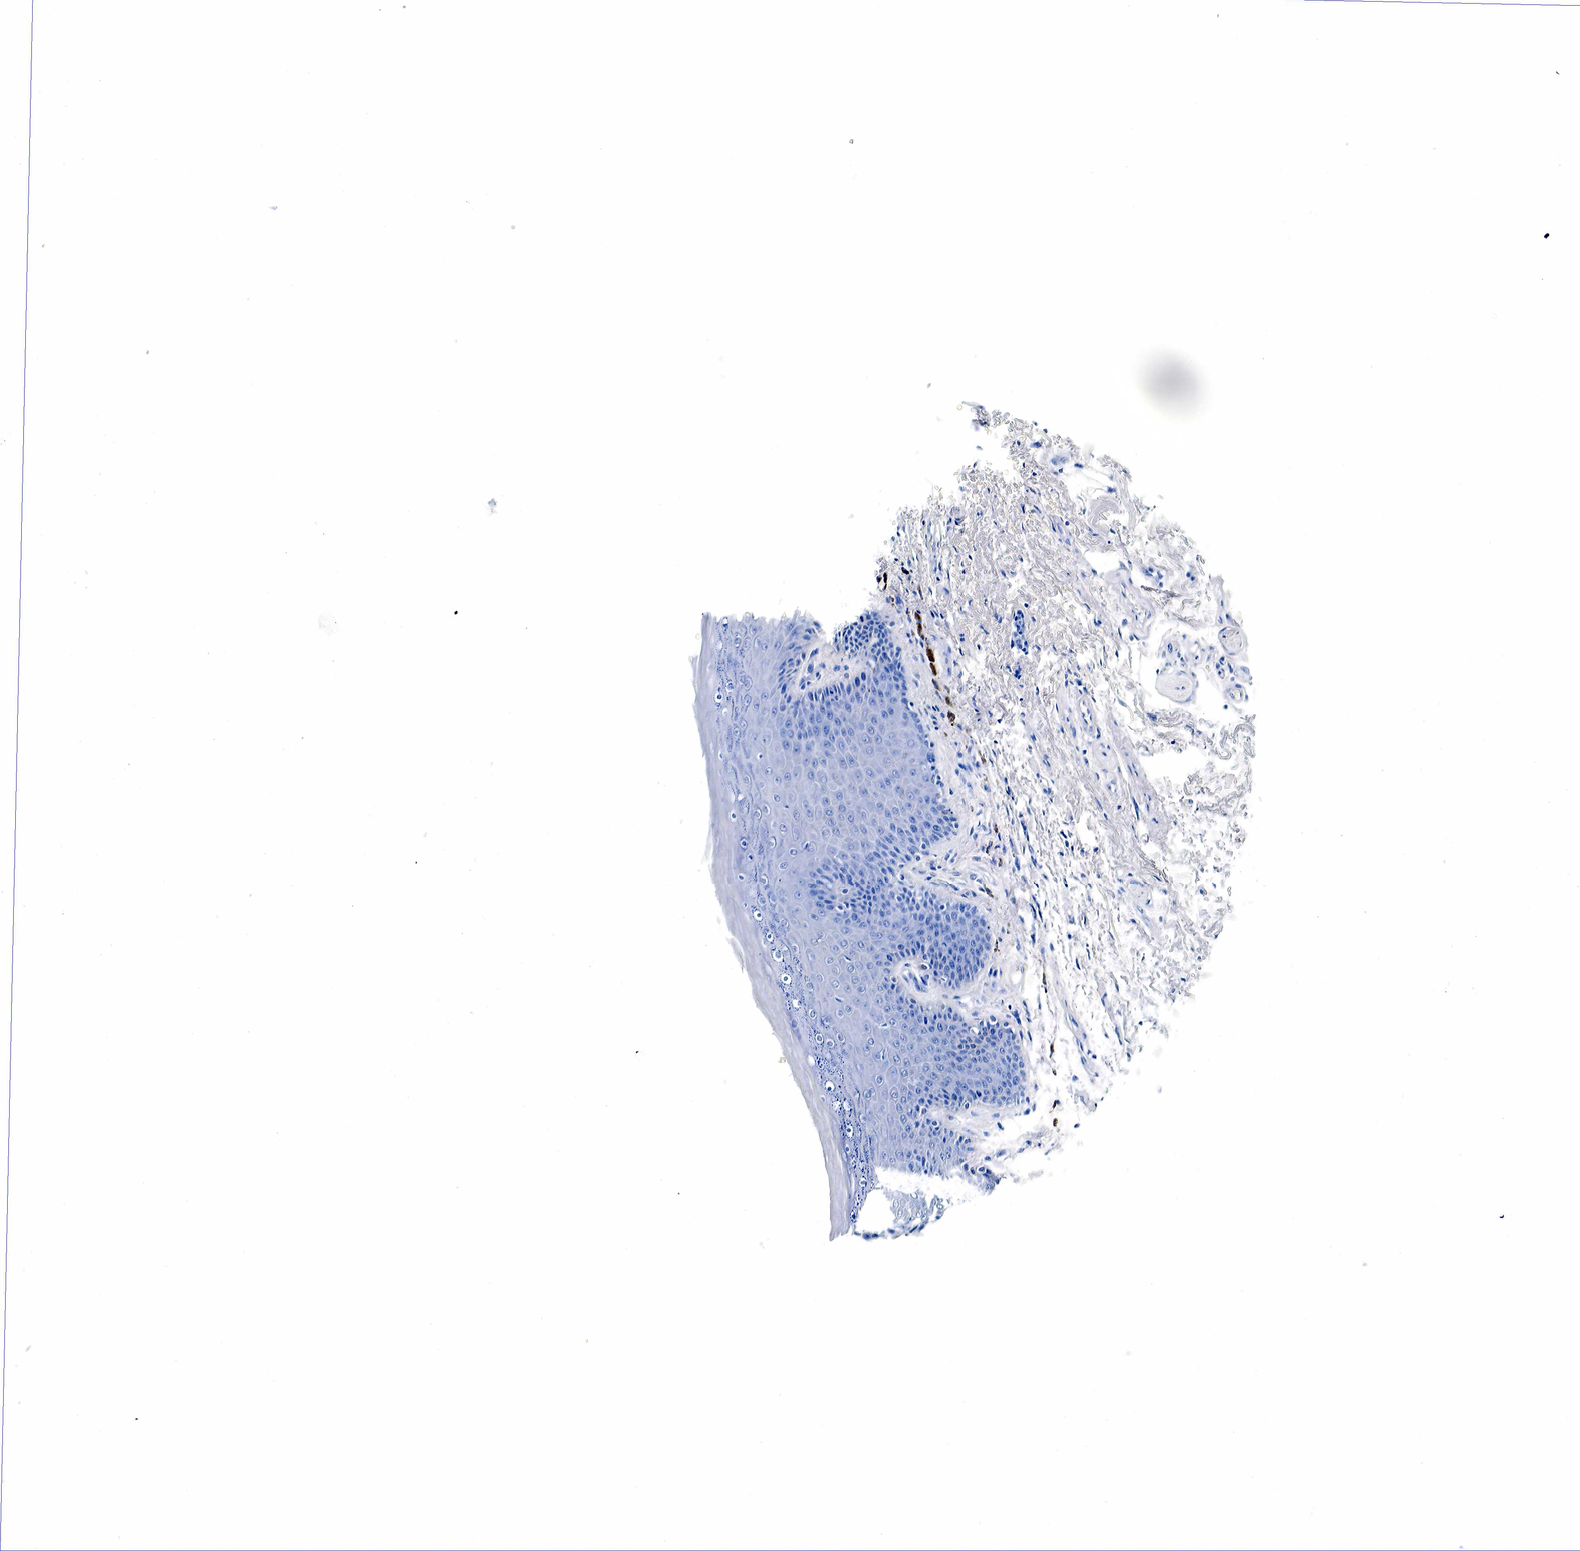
{"staining": {"intensity": "negative", "quantity": "none", "location": "none"}, "tissue": "skin", "cell_type": "Epidermal cells", "image_type": "normal", "snomed": [{"axis": "morphology", "description": "Normal tissue, NOS"}, {"axis": "topography", "description": "Anal"}, {"axis": "topography", "description": "Peripheral nerve tissue"}], "caption": "Micrograph shows no significant protein staining in epidermal cells of unremarkable skin. Brightfield microscopy of immunohistochemistry stained with DAB (3,3'-diaminobenzidine) (brown) and hematoxylin (blue), captured at high magnification.", "gene": "GAST", "patient": {"sex": "female", "age": 46}}